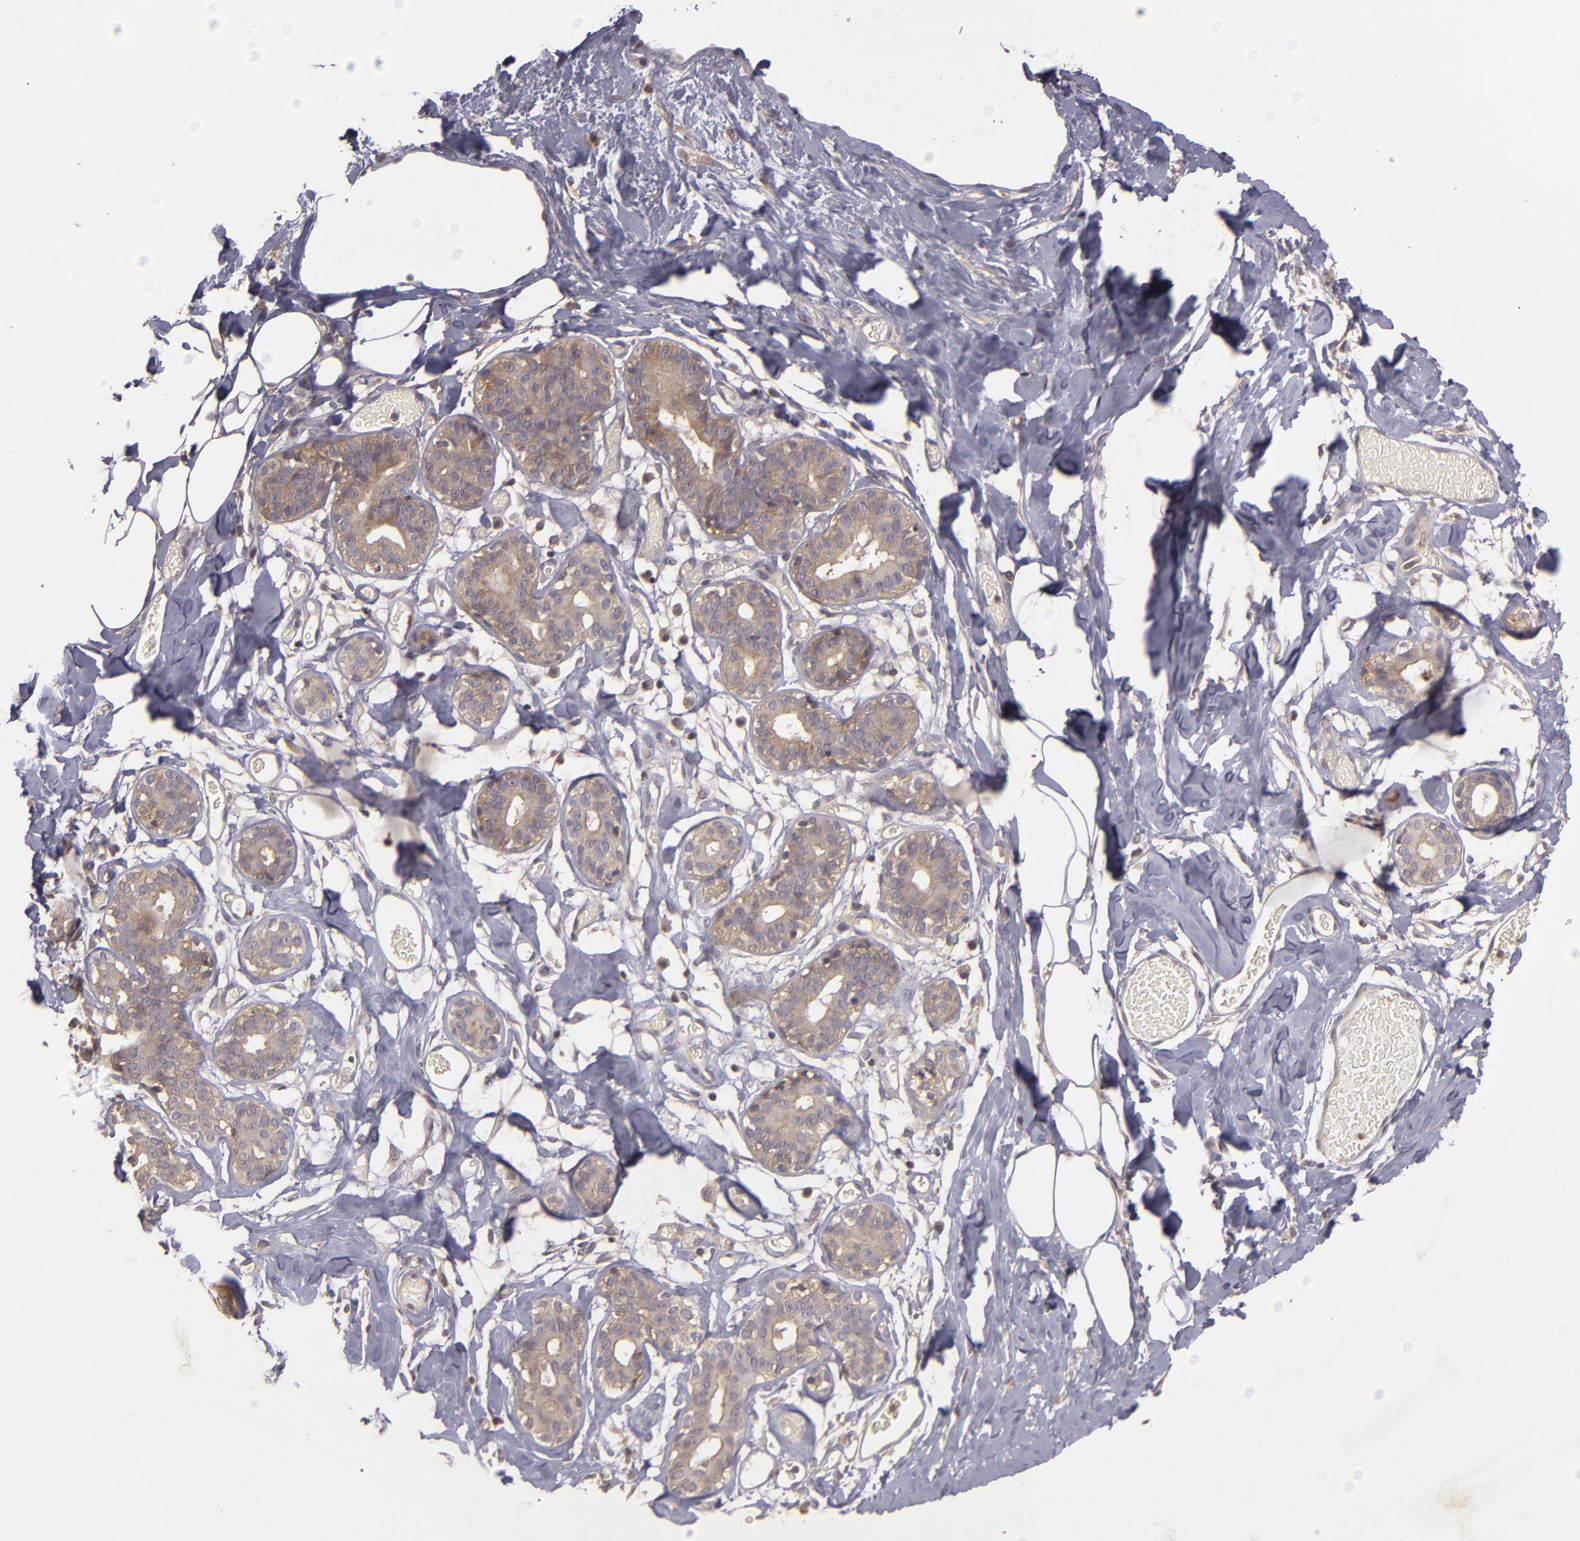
{"staining": {"intensity": "negative", "quantity": "none", "location": "none"}, "tissue": "breast", "cell_type": "Adipocytes", "image_type": "normal", "snomed": [{"axis": "morphology", "description": "Normal tissue, NOS"}, {"axis": "topography", "description": "Breast"}], "caption": "Breast stained for a protein using IHC reveals no expression adipocytes.", "gene": "HRAS", "patient": {"sex": "female", "age": 23}}